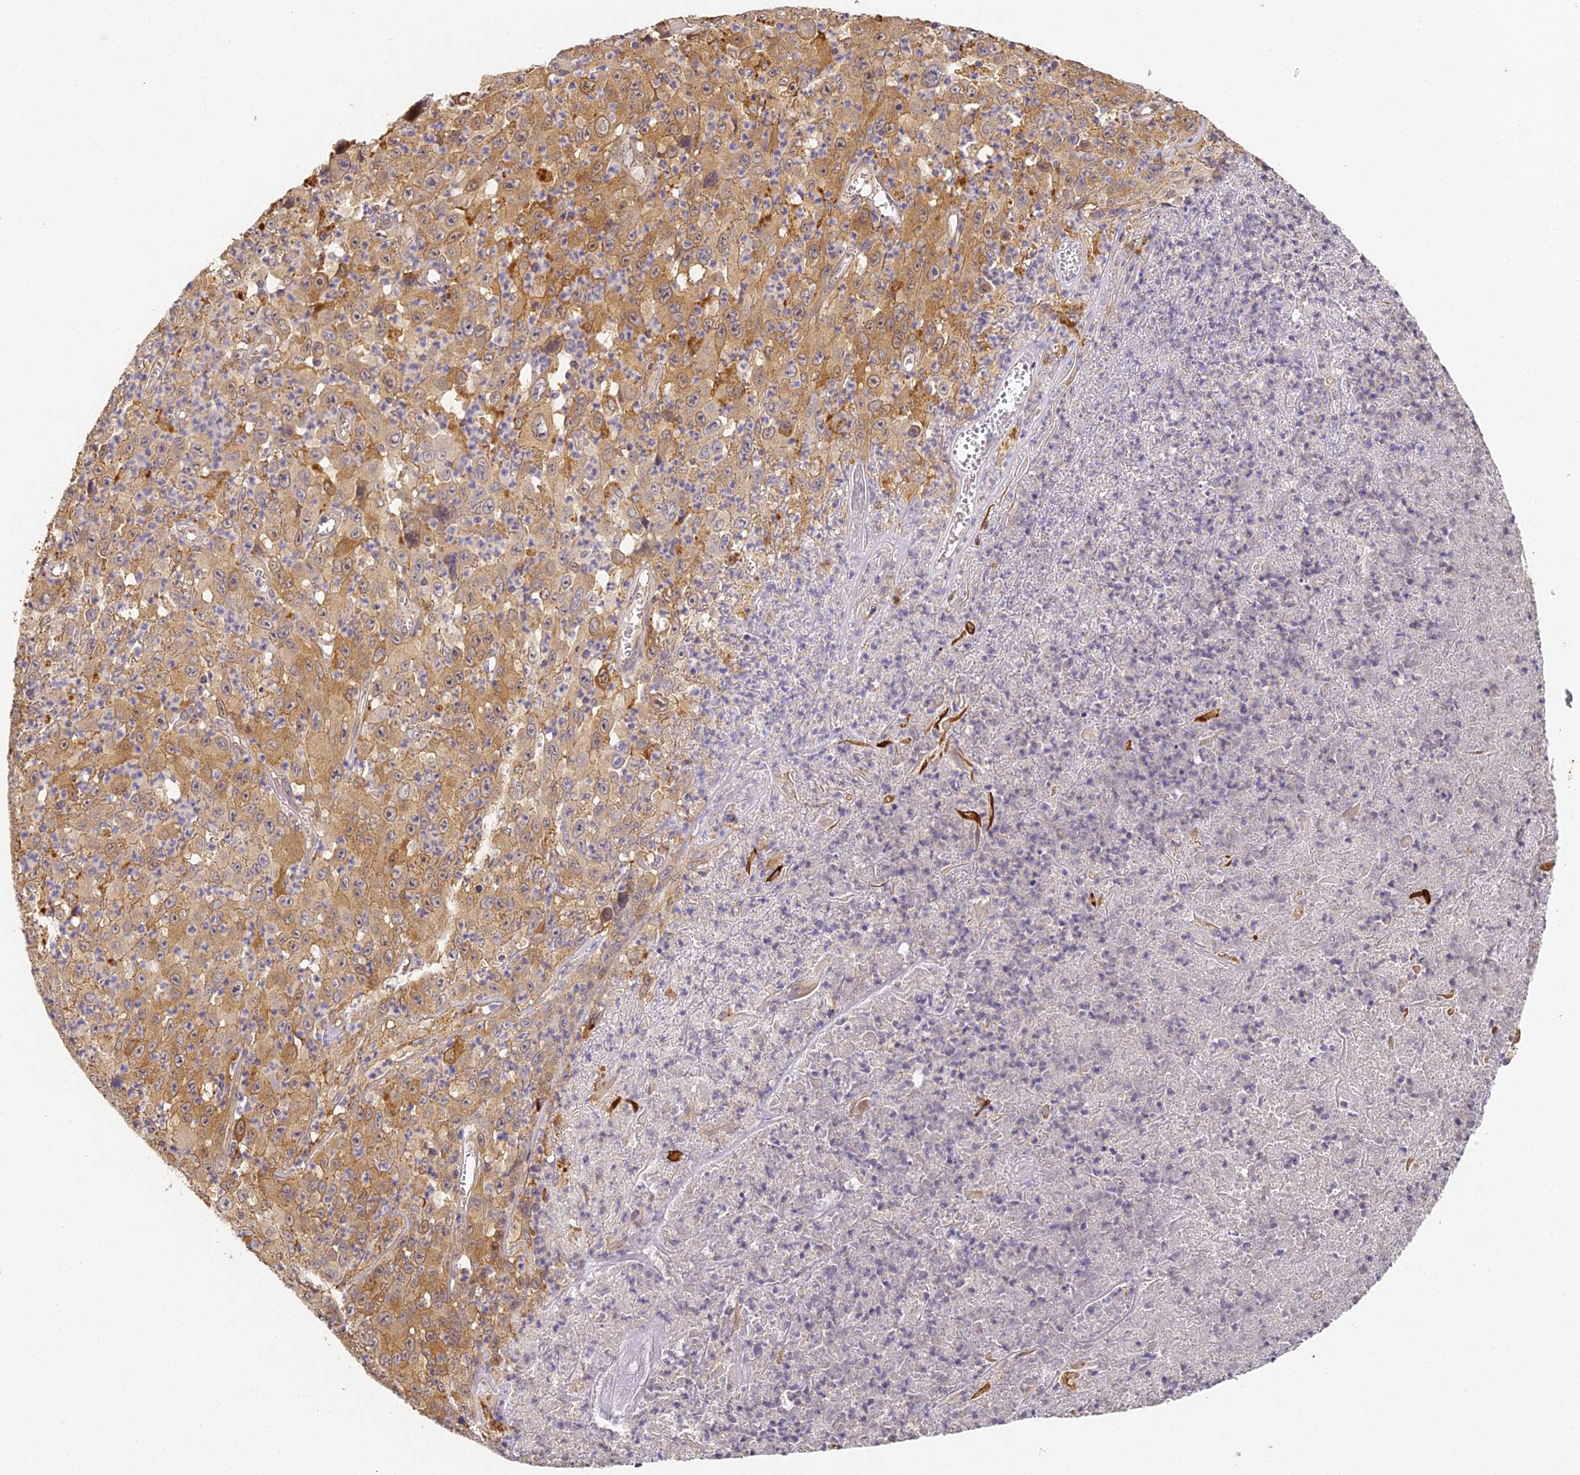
{"staining": {"intensity": "strong", "quantity": ">75%", "location": "cytoplasmic/membranous"}, "tissue": "melanoma", "cell_type": "Tumor cells", "image_type": "cancer", "snomed": [{"axis": "morphology", "description": "Malignant melanoma, Metastatic site"}, {"axis": "topography", "description": "Brain"}], "caption": "This is a histology image of immunohistochemistry (IHC) staining of malignant melanoma (metastatic site), which shows strong expression in the cytoplasmic/membranous of tumor cells.", "gene": "YAE1", "patient": {"sex": "female", "age": 53}}